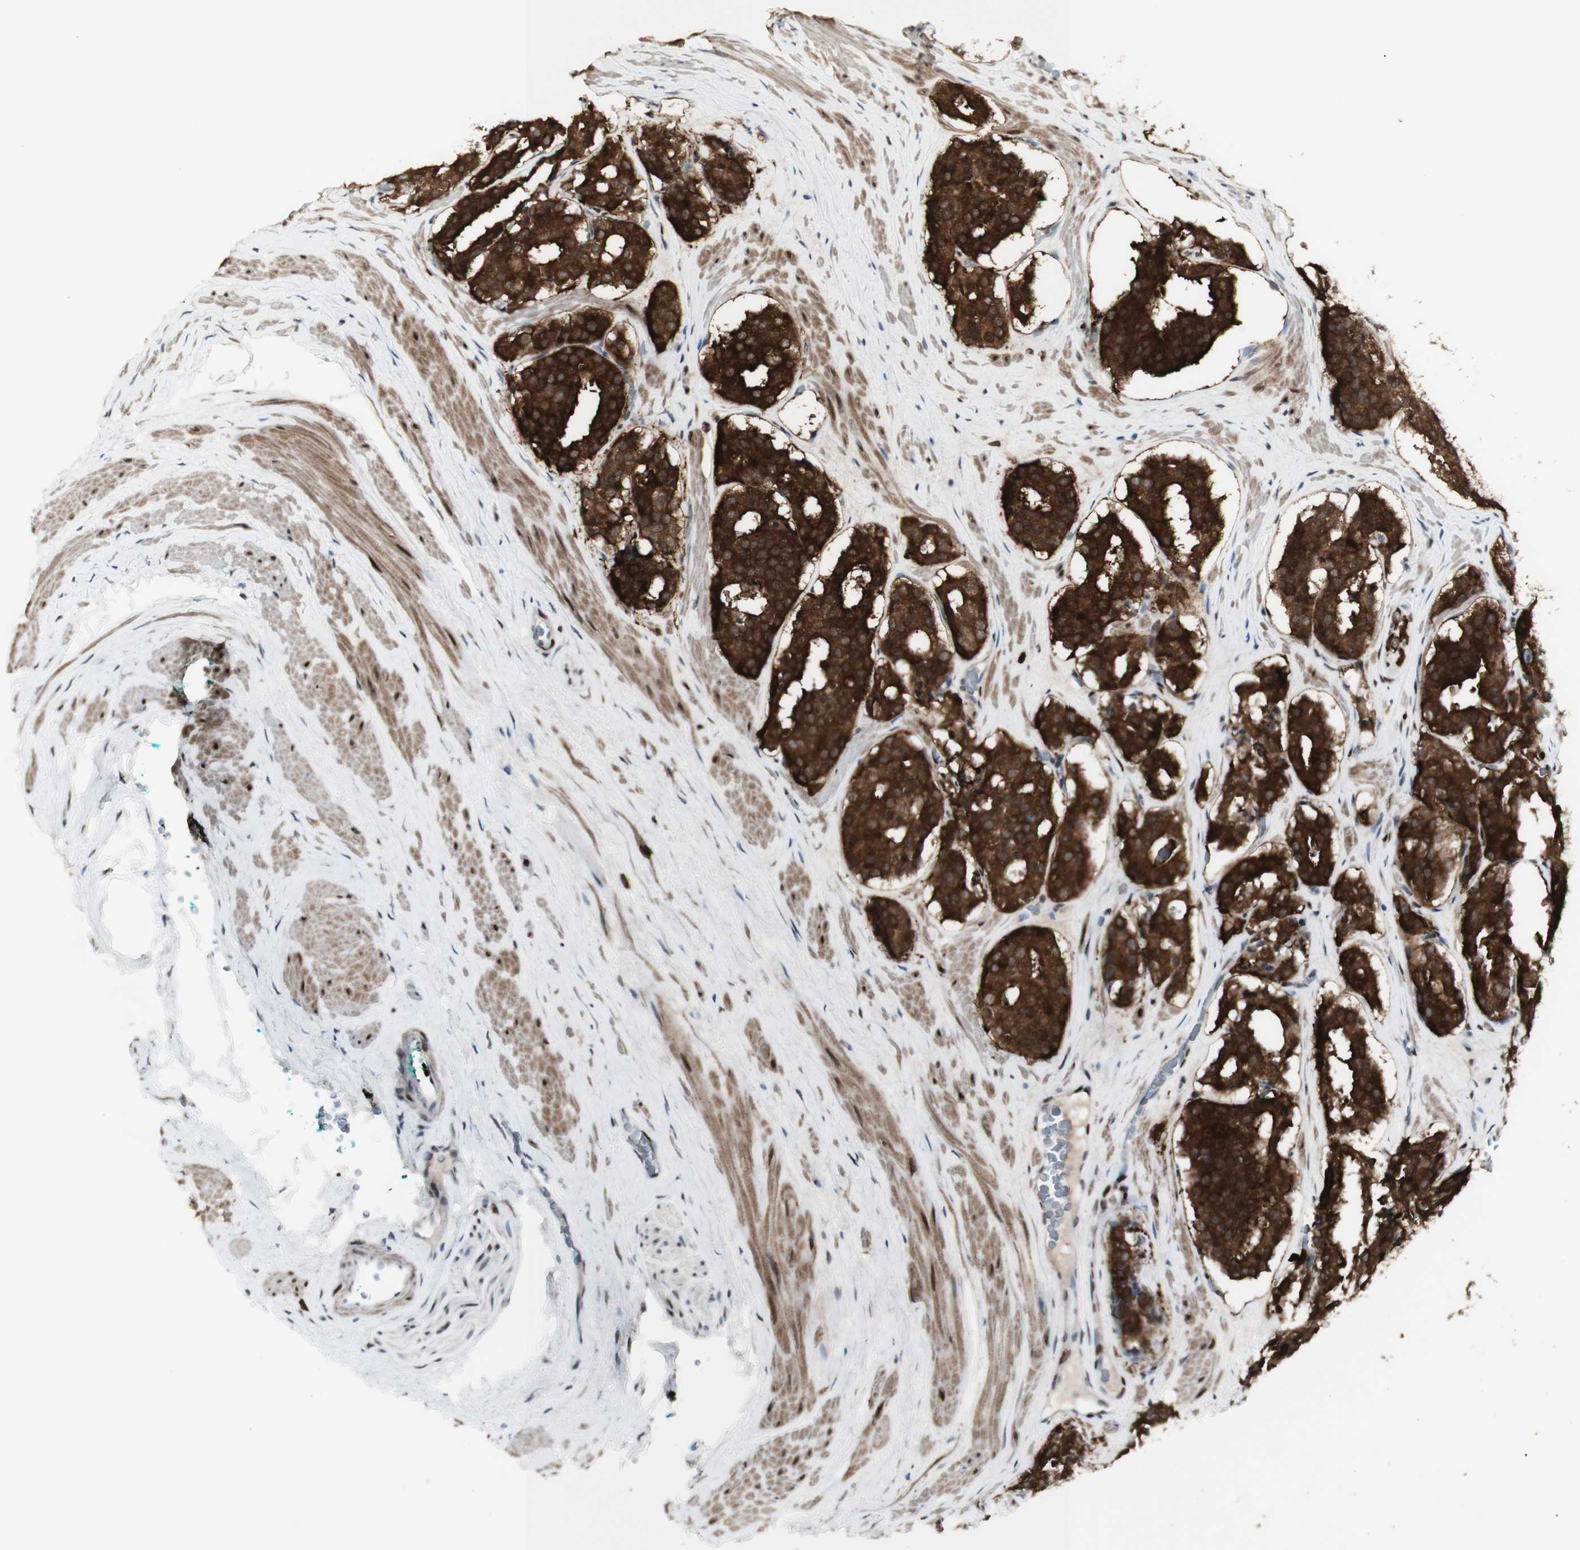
{"staining": {"intensity": "strong", "quantity": ">75%", "location": "cytoplasmic/membranous"}, "tissue": "prostate cancer", "cell_type": "Tumor cells", "image_type": "cancer", "snomed": [{"axis": "morphology", "description": "Adenocarcinoma, High grade"}, {"axis": "topography", "description": "Prostate"}], "caption": "The micrograph demonstrates staining of adenocarcinoma (high-grade) (prostate), revealing strong cytoplasmic/membranous protein staining (brown color) within tumor cells.", "gene": "C1orf116", "patient": {"sex": "male", "age": 60}}